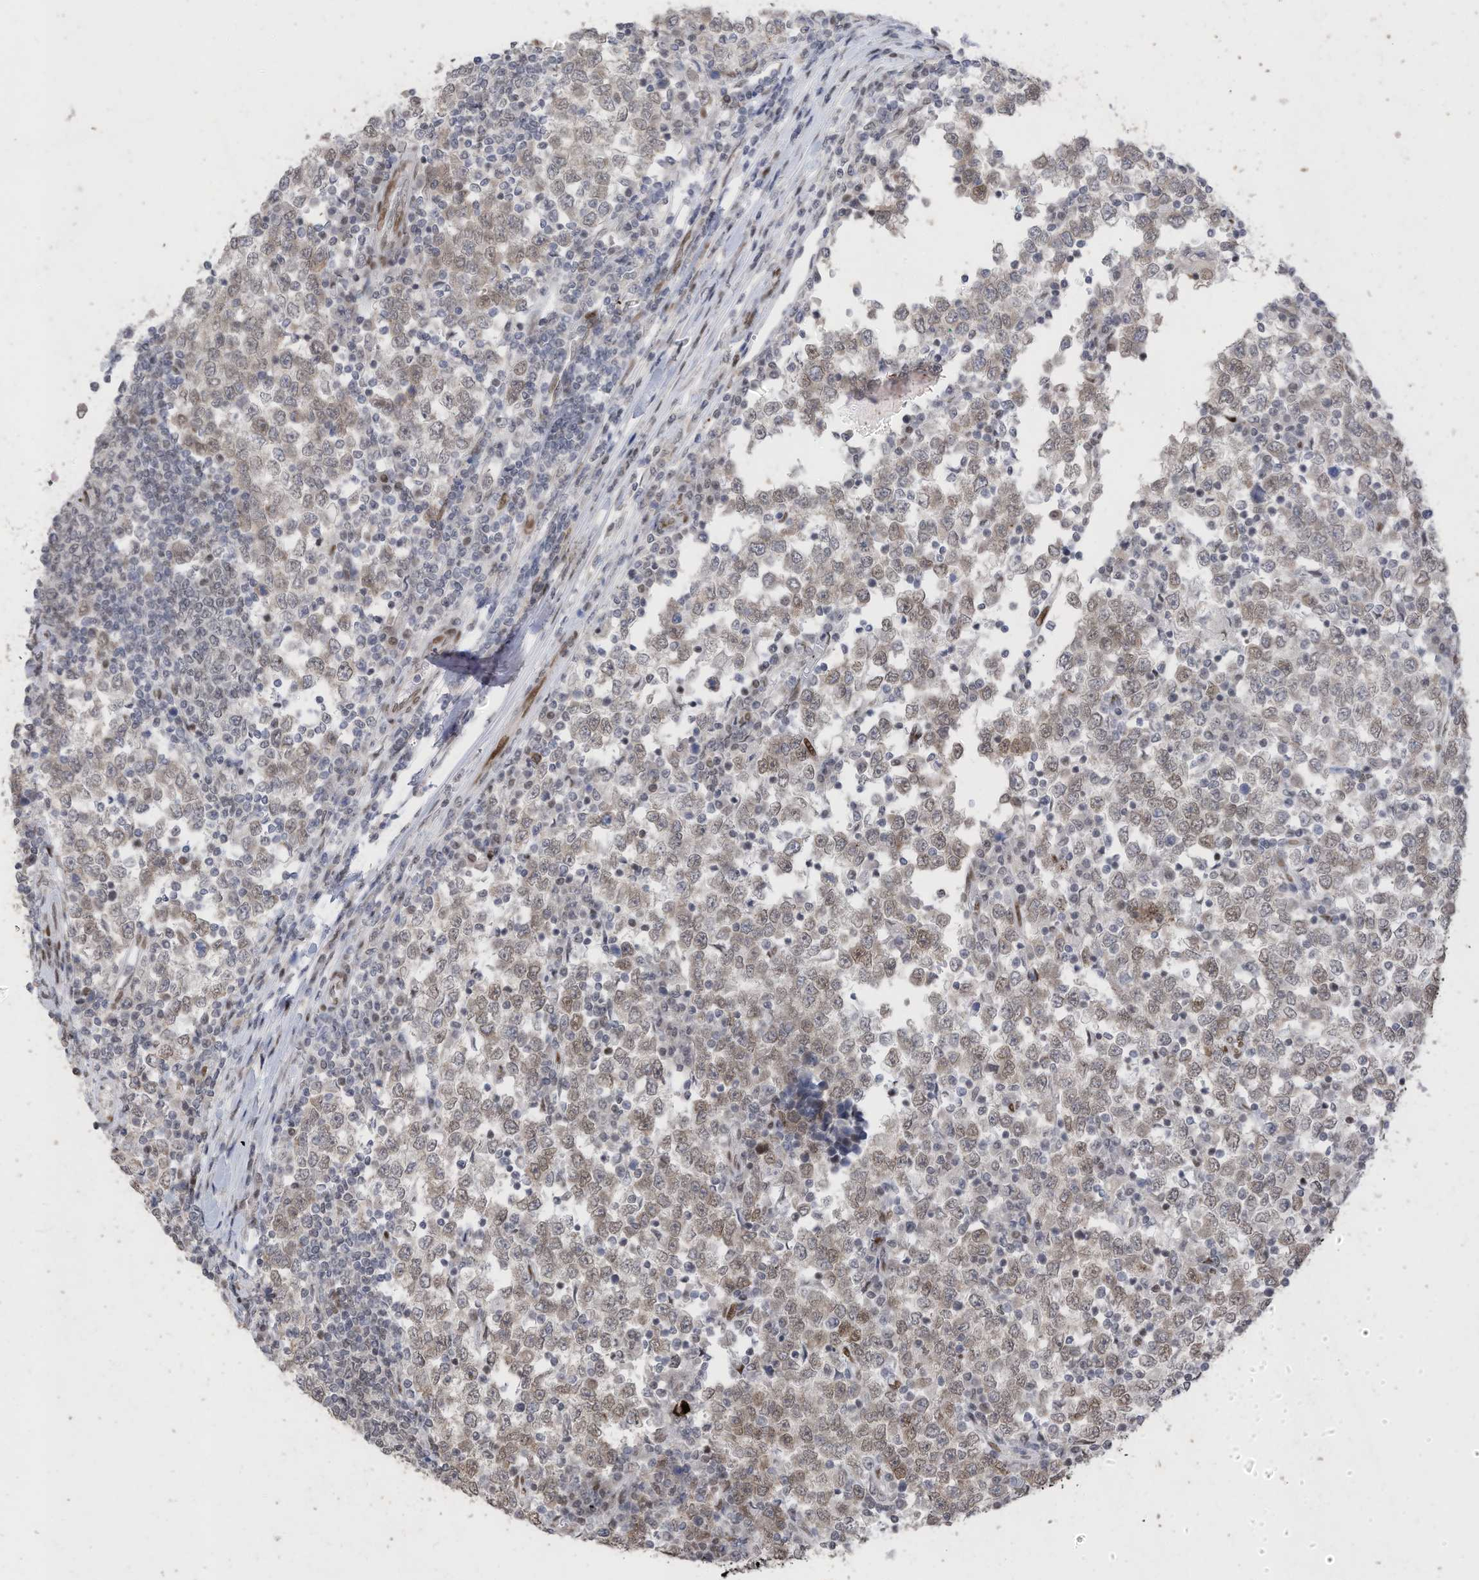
{"staining": {"intensity": "weak", "quantity": "<25%", "location": "nuclear"}, "tissue": "testis cancer", "cell_type": "Tumor cells", "image_type": "cancer", "snomed": [{"axis": "morphology", "description": "Seminoma, NOS"}, {"axis": "topography", "description": "Testis"}], "caption": "Testis seminoma was stained to show a protein in brown. There is no significant expression in tumor cells. (DAB (3,3'-diaminobenzidine) IHC with hematoxylin counter stain).", "gene": "RABL3", "patient": {"sex": "male", "age": 65}}